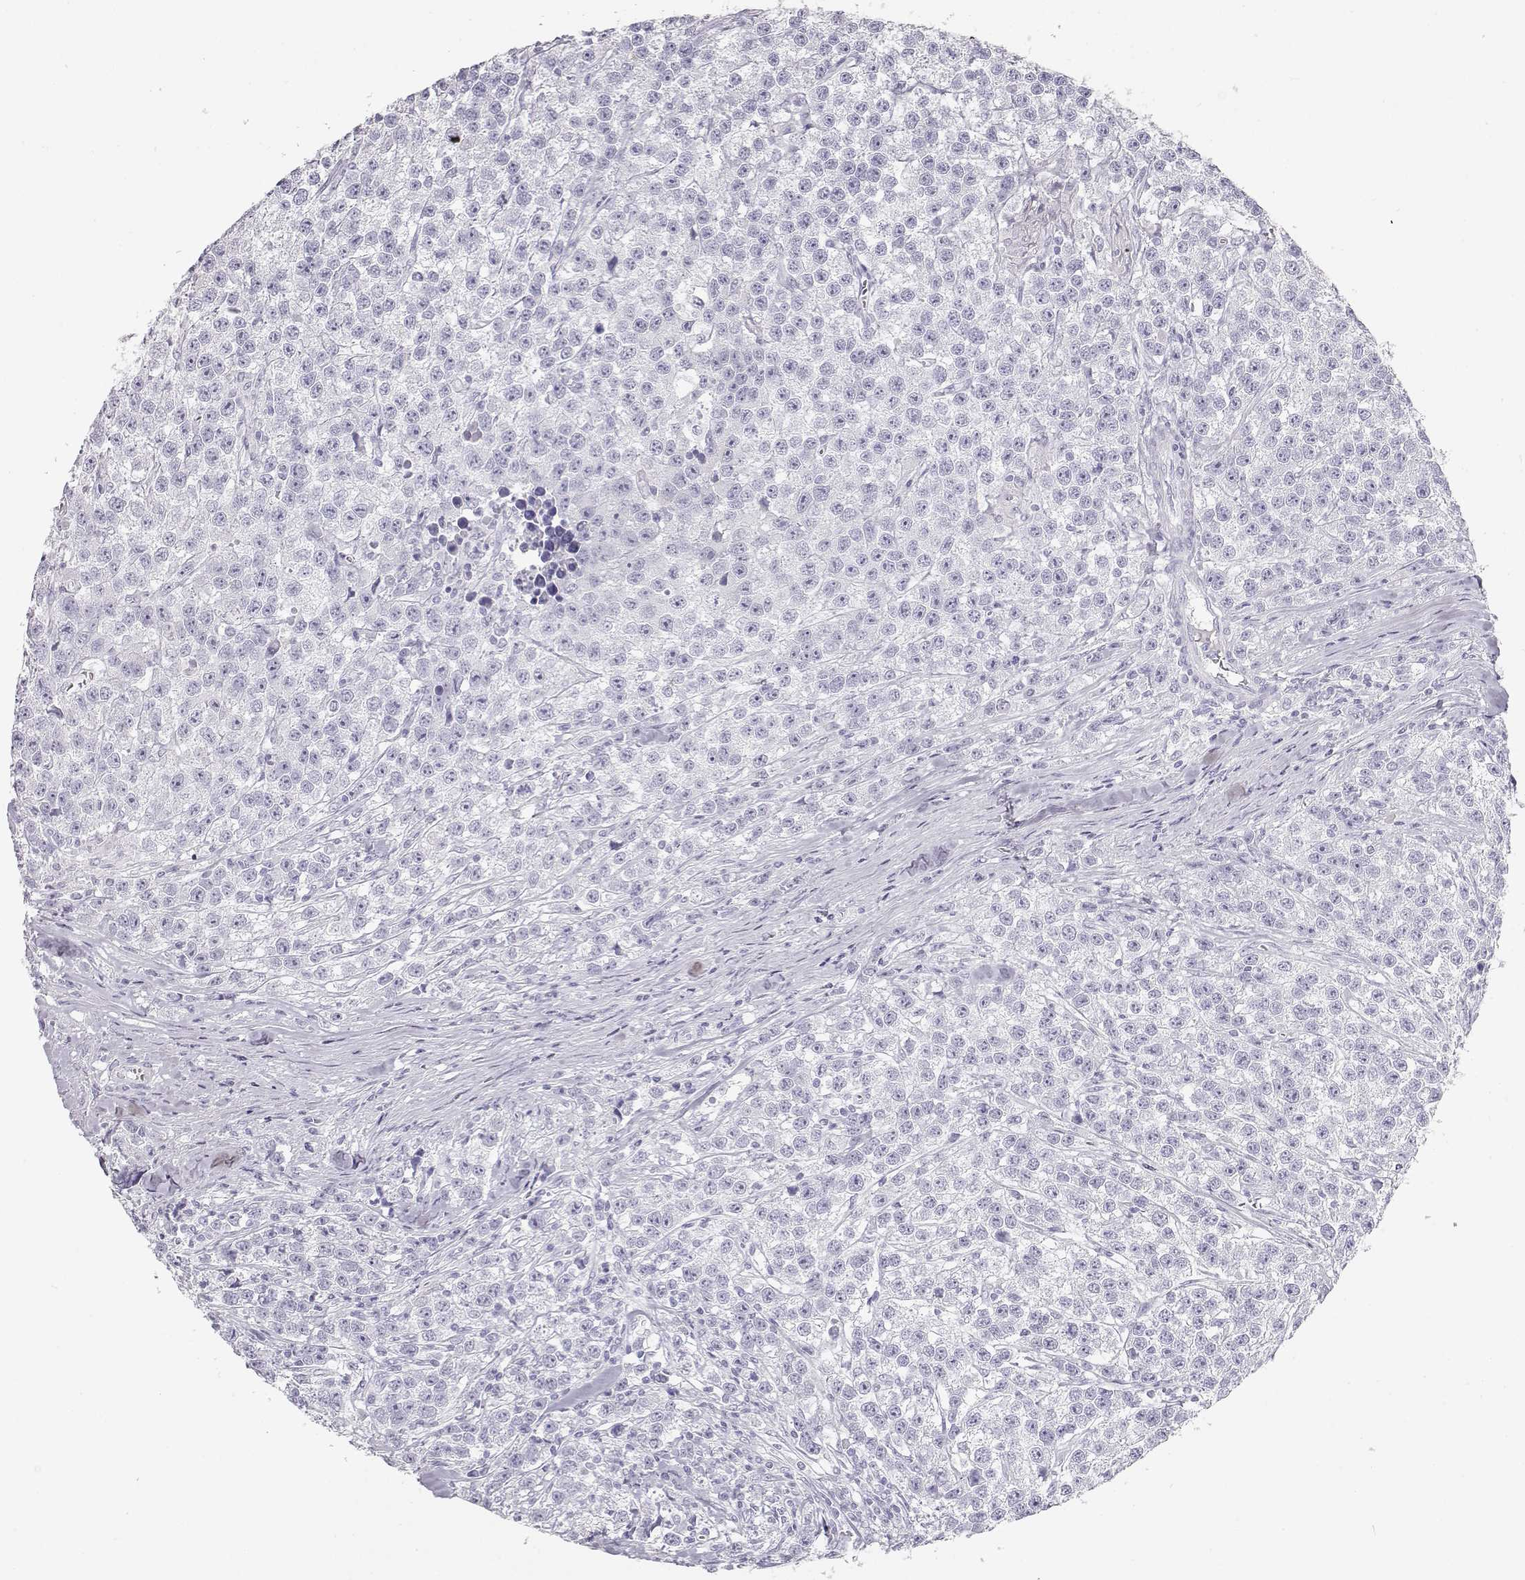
{"staining": {"intensity": "negative", "quantity": "none", "location": "none"}, "tissue": "testis cancer", "cell_type": "Tumor cells", "image_type": "cancer", "snomed": [{"axis": "morphology", "description": "Seminoma, NOS"}, {"axis": "topography", "description": "Testis"}], "caption": "IHC of seminoma (testis) reveals no expression in tumor cells. (Brightfield microscopy of DAB immunohistochemistry (IHC) at high magnification).", "gene": "TKTL1", "patient": {"sex": "male", "age": 59}}